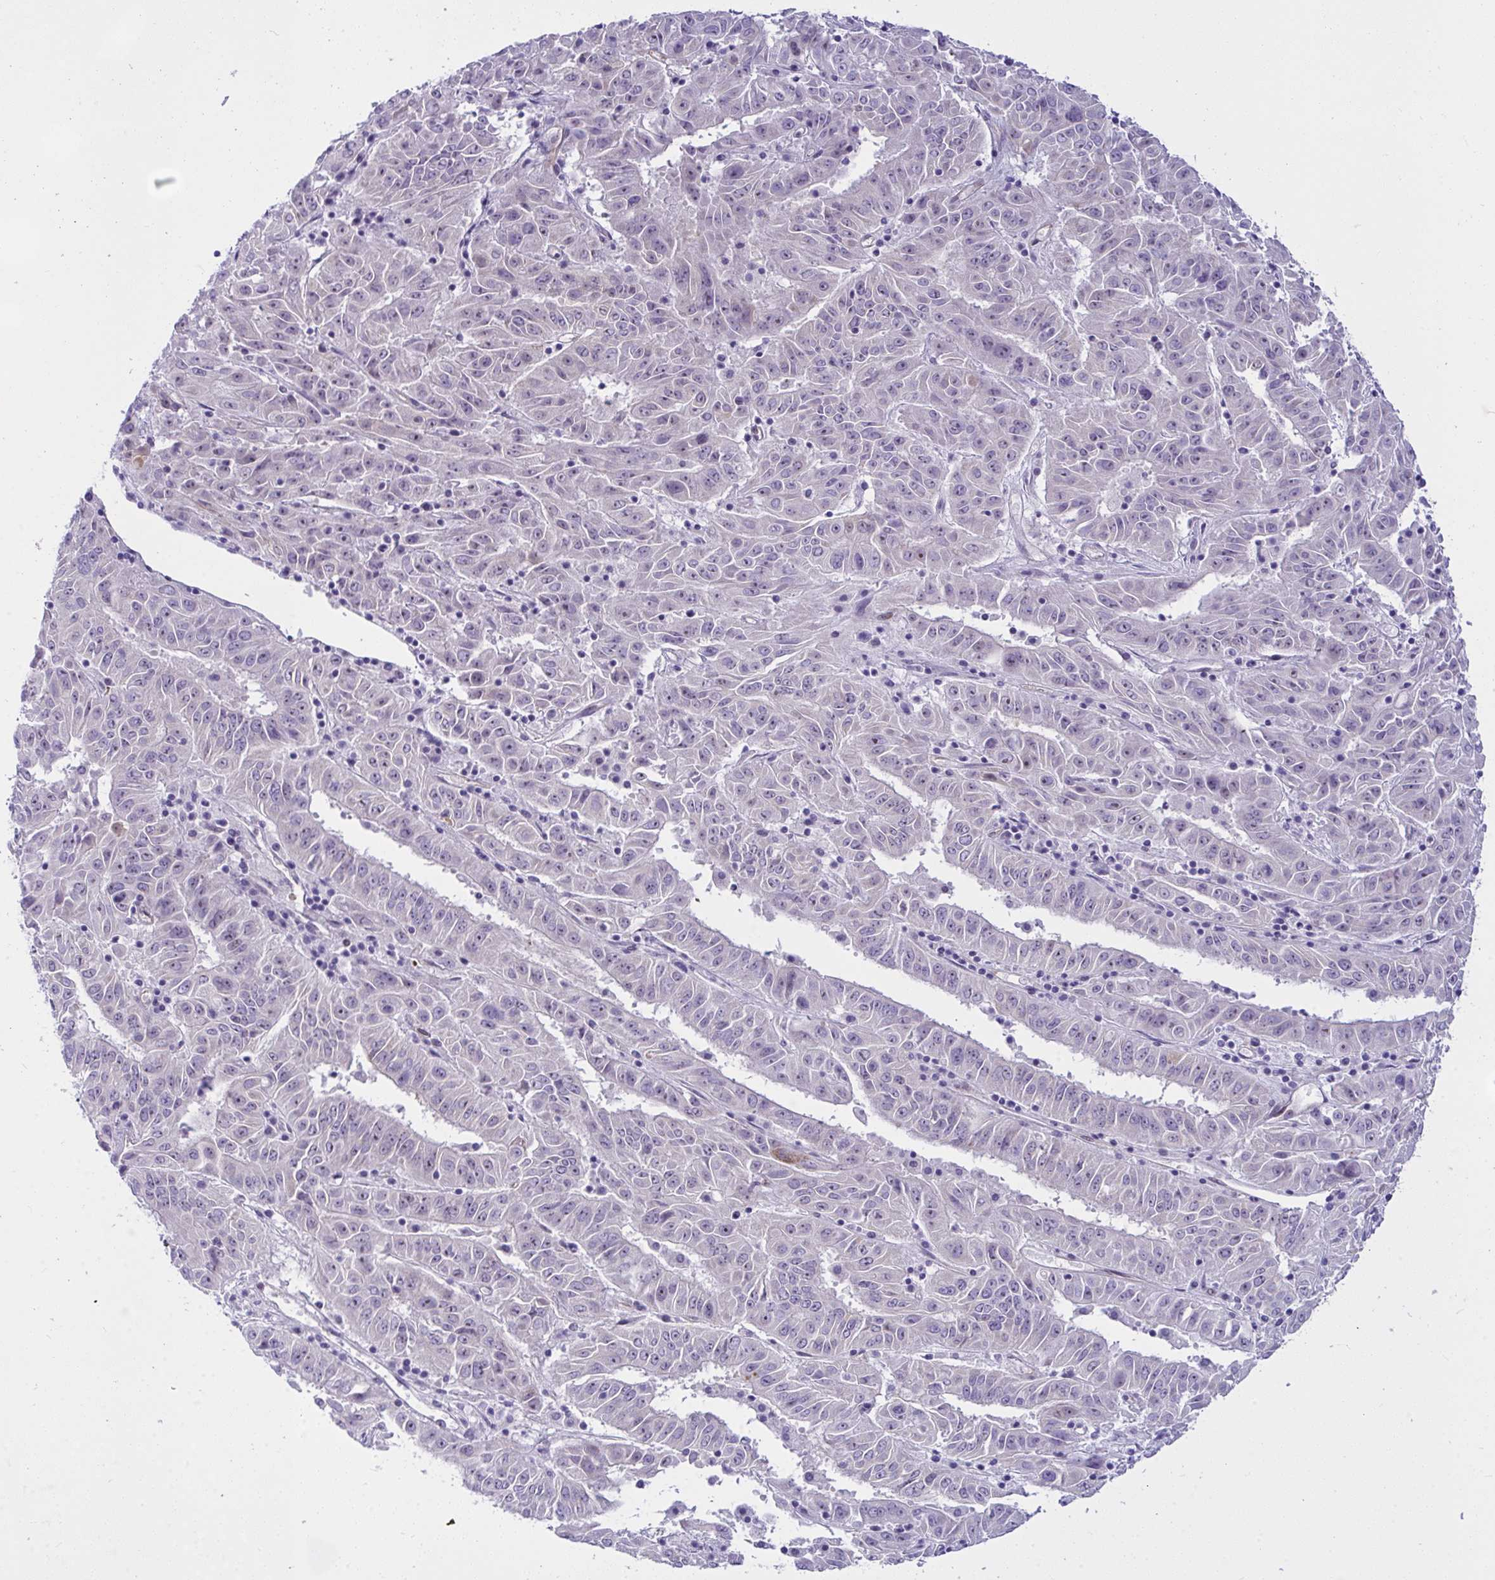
{"staining": {"intensity": "negative", "quantity": "none", "location": "none"}, "tissue": "pancreatic cancer", "cell_type": "Tumor cells", "image_type": "cancer", "snomed": [{"axis": "morphology", "description": "Adenocarcinoma, NOS"}, {"axis": "topography", "description": "Pancreas"}], "caption": "The micrograph displays no staining of tumor cells in pancreatic cancer (adenocarcinoma).", "gene": "NFXL1", "patient": {"sex": "male", "age": 63}}